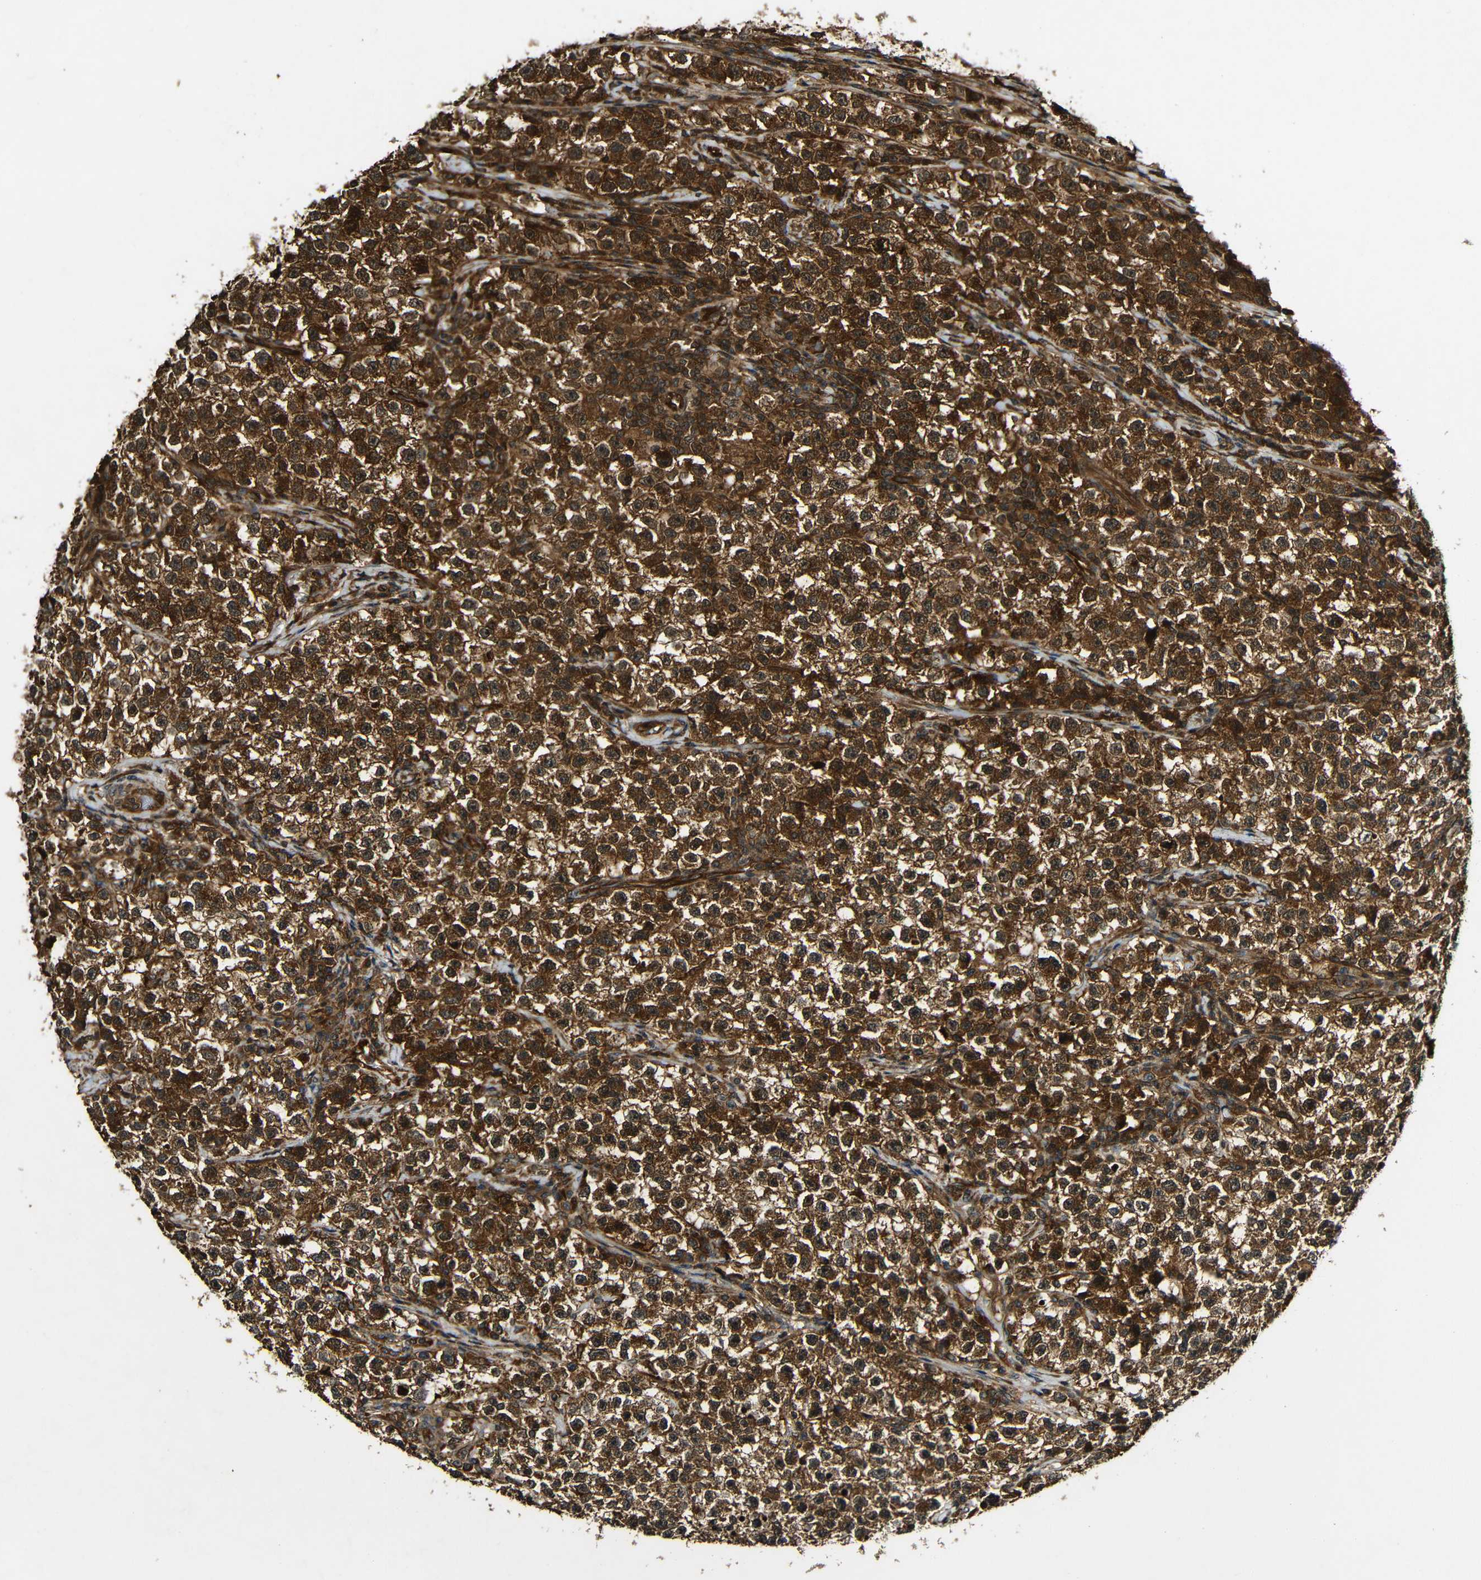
{"staining": {"intensity": "strong", "quantity": ">75%", "location": "cytoplasmic/membranous"}, "tissue": "testis cancer", "cell_type": "Tumor cells", "image_type": "cancer", "snomed": [{"axis": "morphology", "description": "Seminoma, NOS"}, {"axis": "topography", "description": "Testis"}], "caption": "Seminoma (testis) stained for a protein displays strong cytoplasmic/membranous positivity in tumor cells.", "gene": "CASP8", "patient": {"sex": "male", "age": 22}}